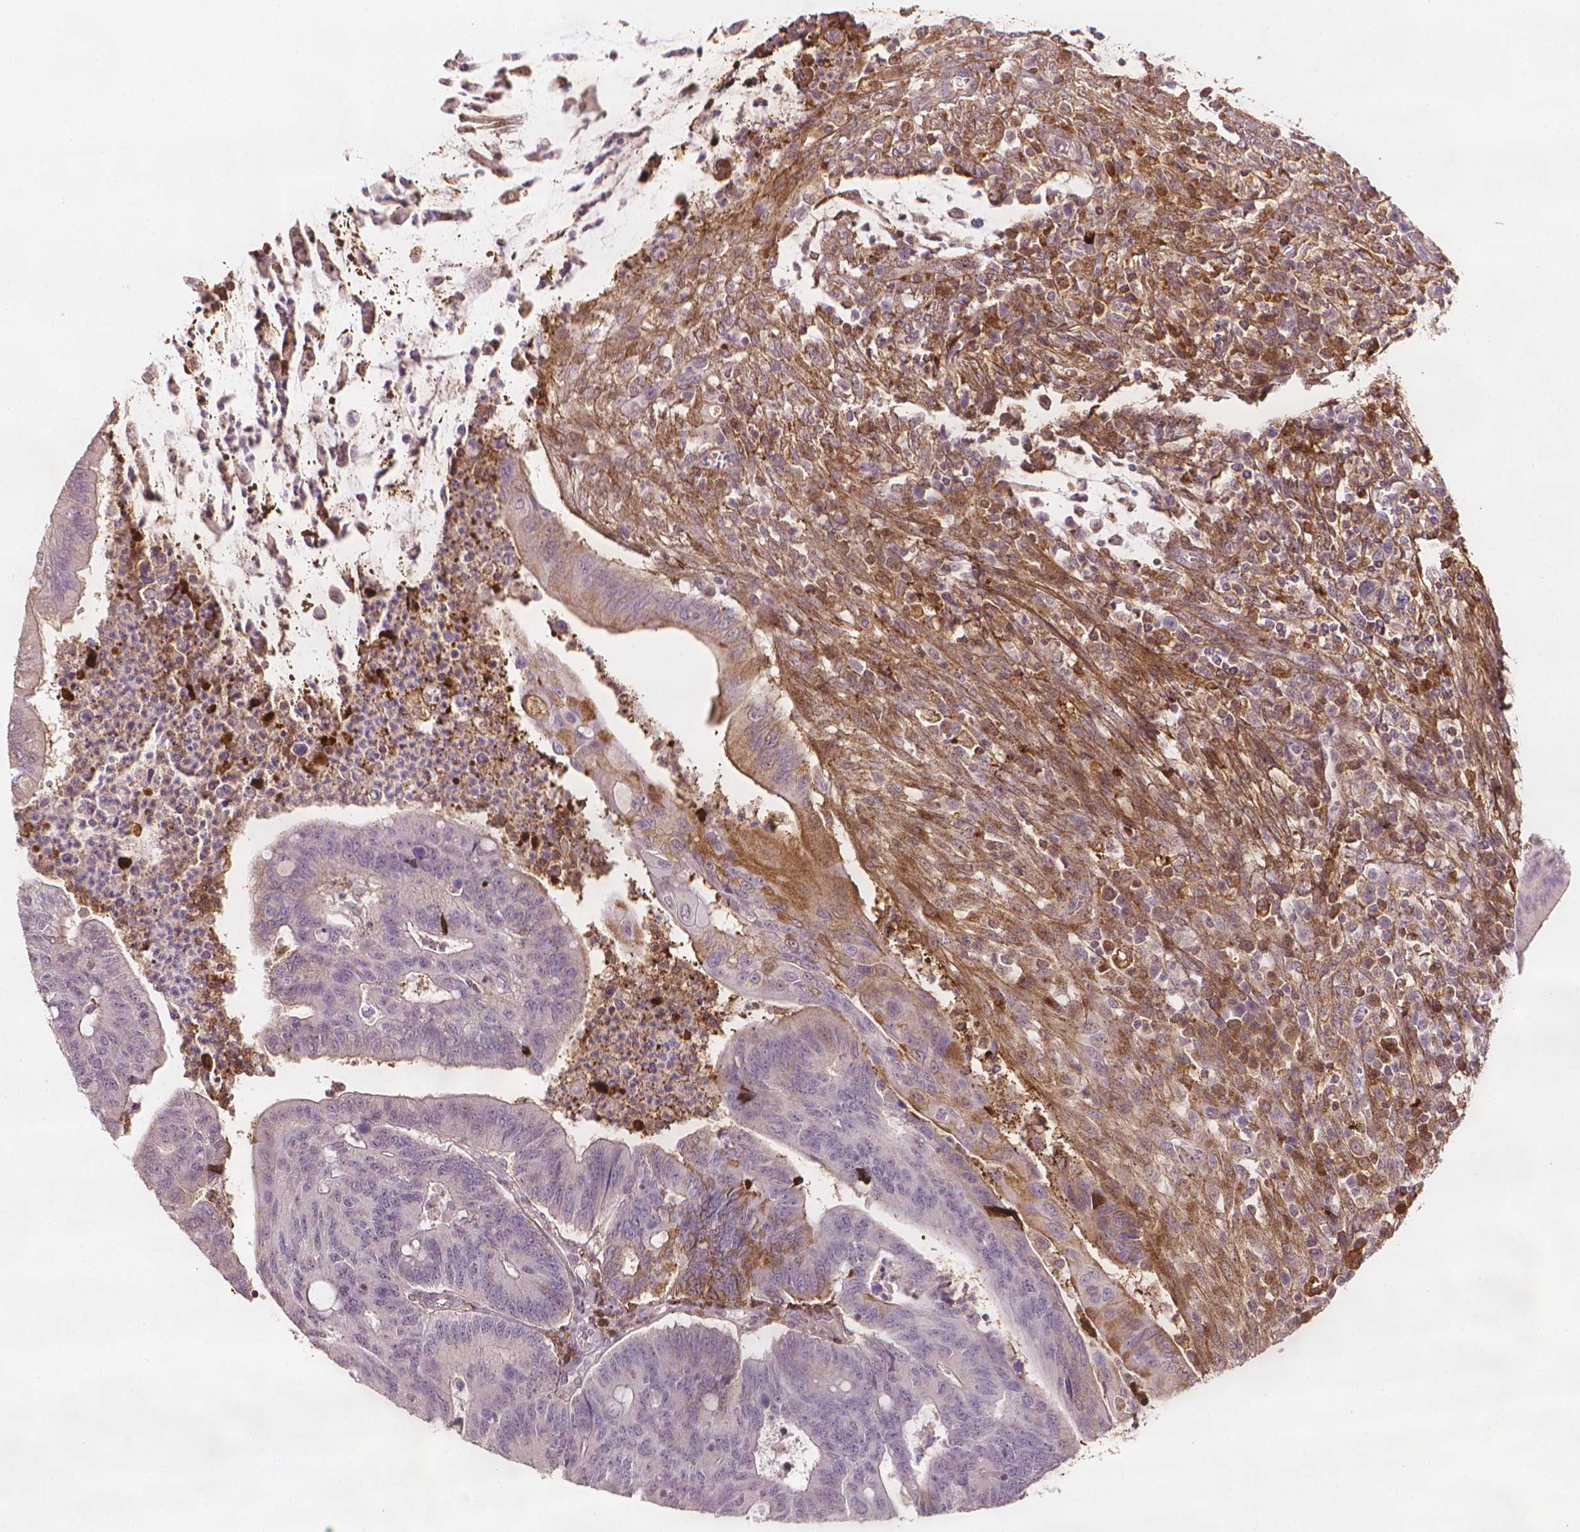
{"staining": {"intensity": "moderate", "quantity": "<25%", "location": "cytoplasmic/membranous"}, "tissue": "colorectal cancer", "cell_type": "Tumor cells", "image_type": "cancer", "snomed": [{"axis": "morphology", "description": "Adenocarcinoma, NOS"}, {"axis": "topography", "description": "Colon"}], "caption": "Immunohistochemical staining of adenocarcinoma (colorectal) exhibits low levels of moderate cytoplasmic/membranous protein staining in approximately <25% of tumor cells.", "gene": "DCN", "patient": {"sex": "male", "age": 65}}